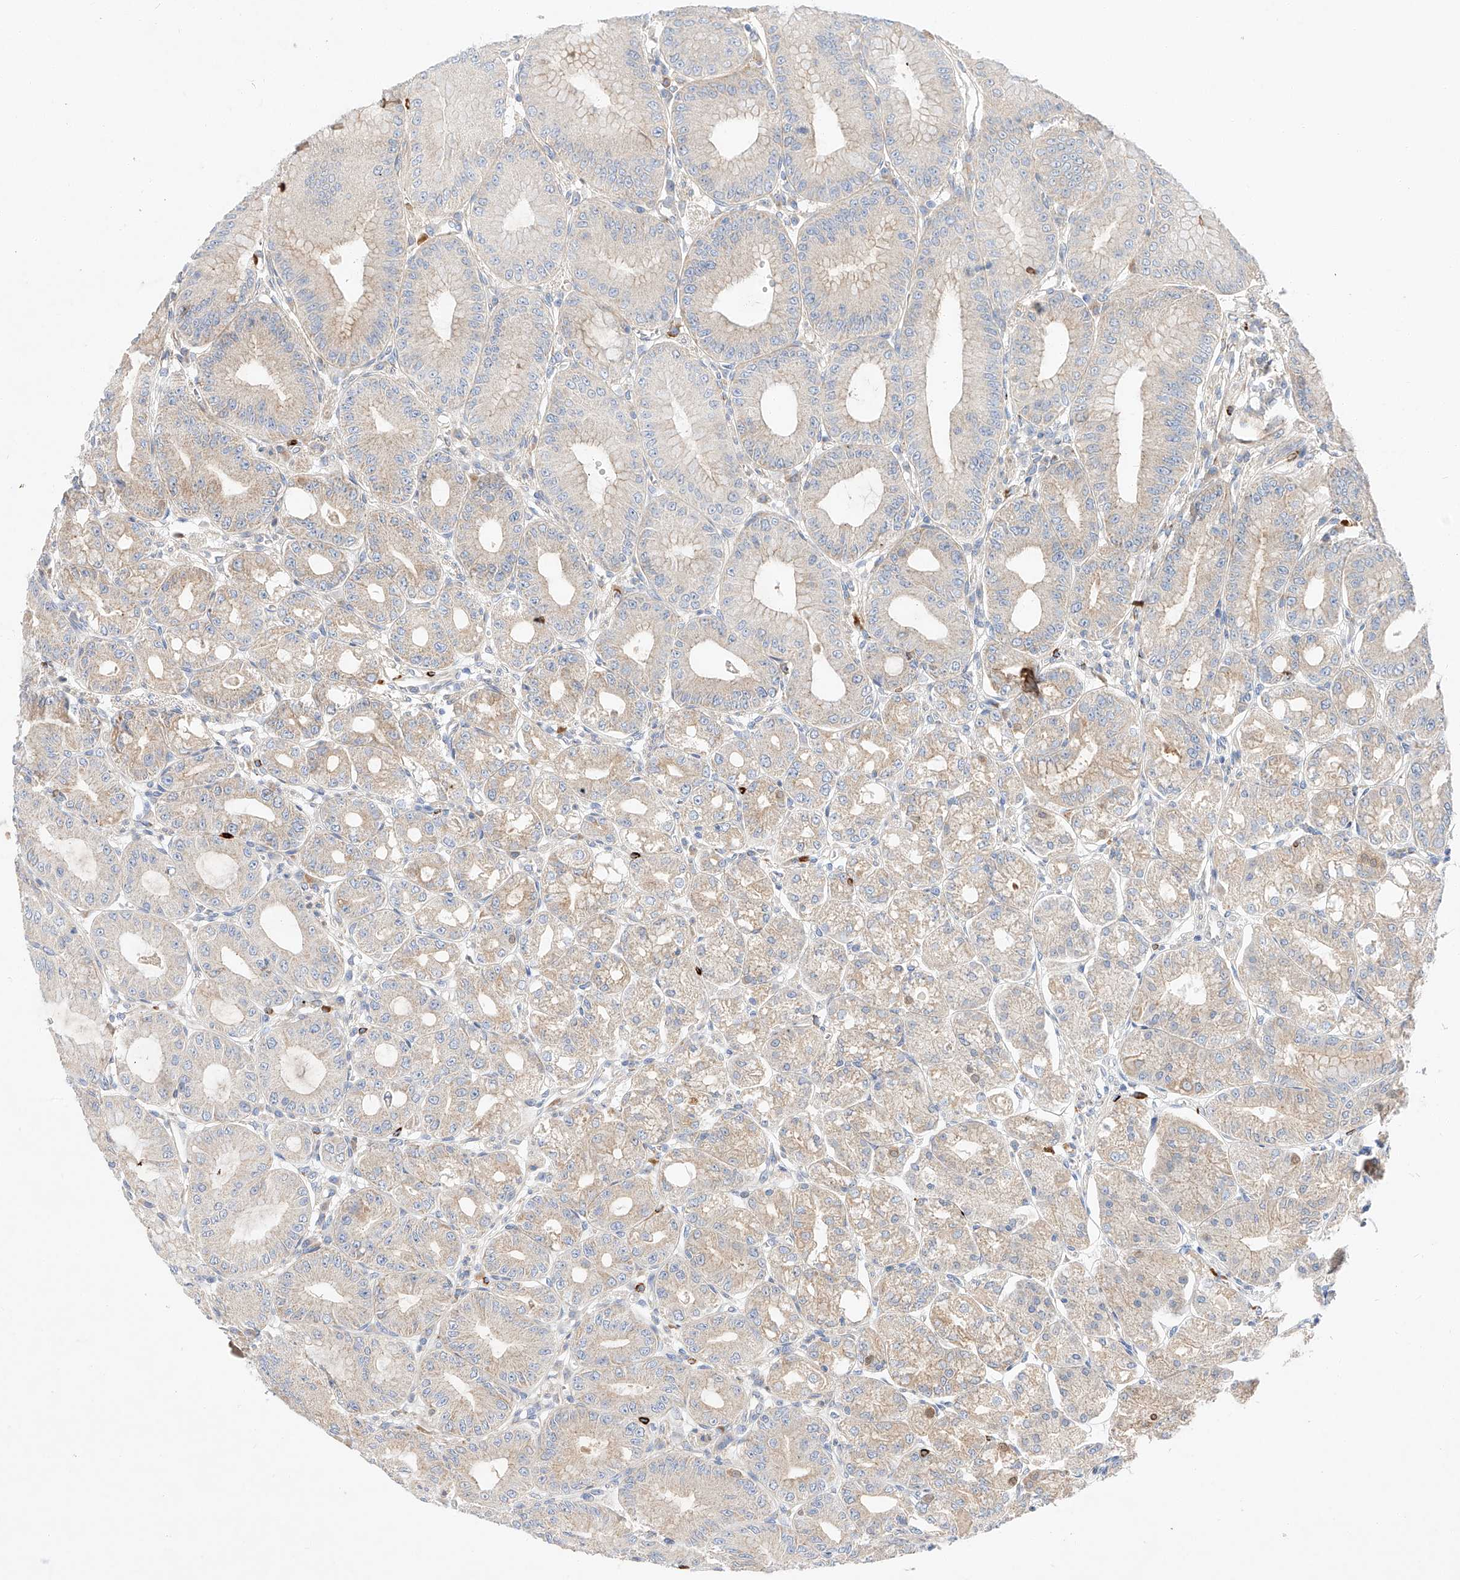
{"staining": {"intensity": "weak", "quantity": "25%-75%", "location": "cytoplasmic/membranous"}, "tissue": "stomach", "cell_type": "Glandular cells", "image_type": "normal", "snomed": [{"axis": "morphology", "description": "Normal tissue, NOS"}, {"axis": "topography", "description": "Stomach, lower"}], "caption": "Glandular cells exhibit low levels of weak cytoplasmic/membranous staining in approximately 25%-75% of cells in benign human stomach.", "gene": "OSGEPL1", "patient": {"sex": "male", "age": 71}}